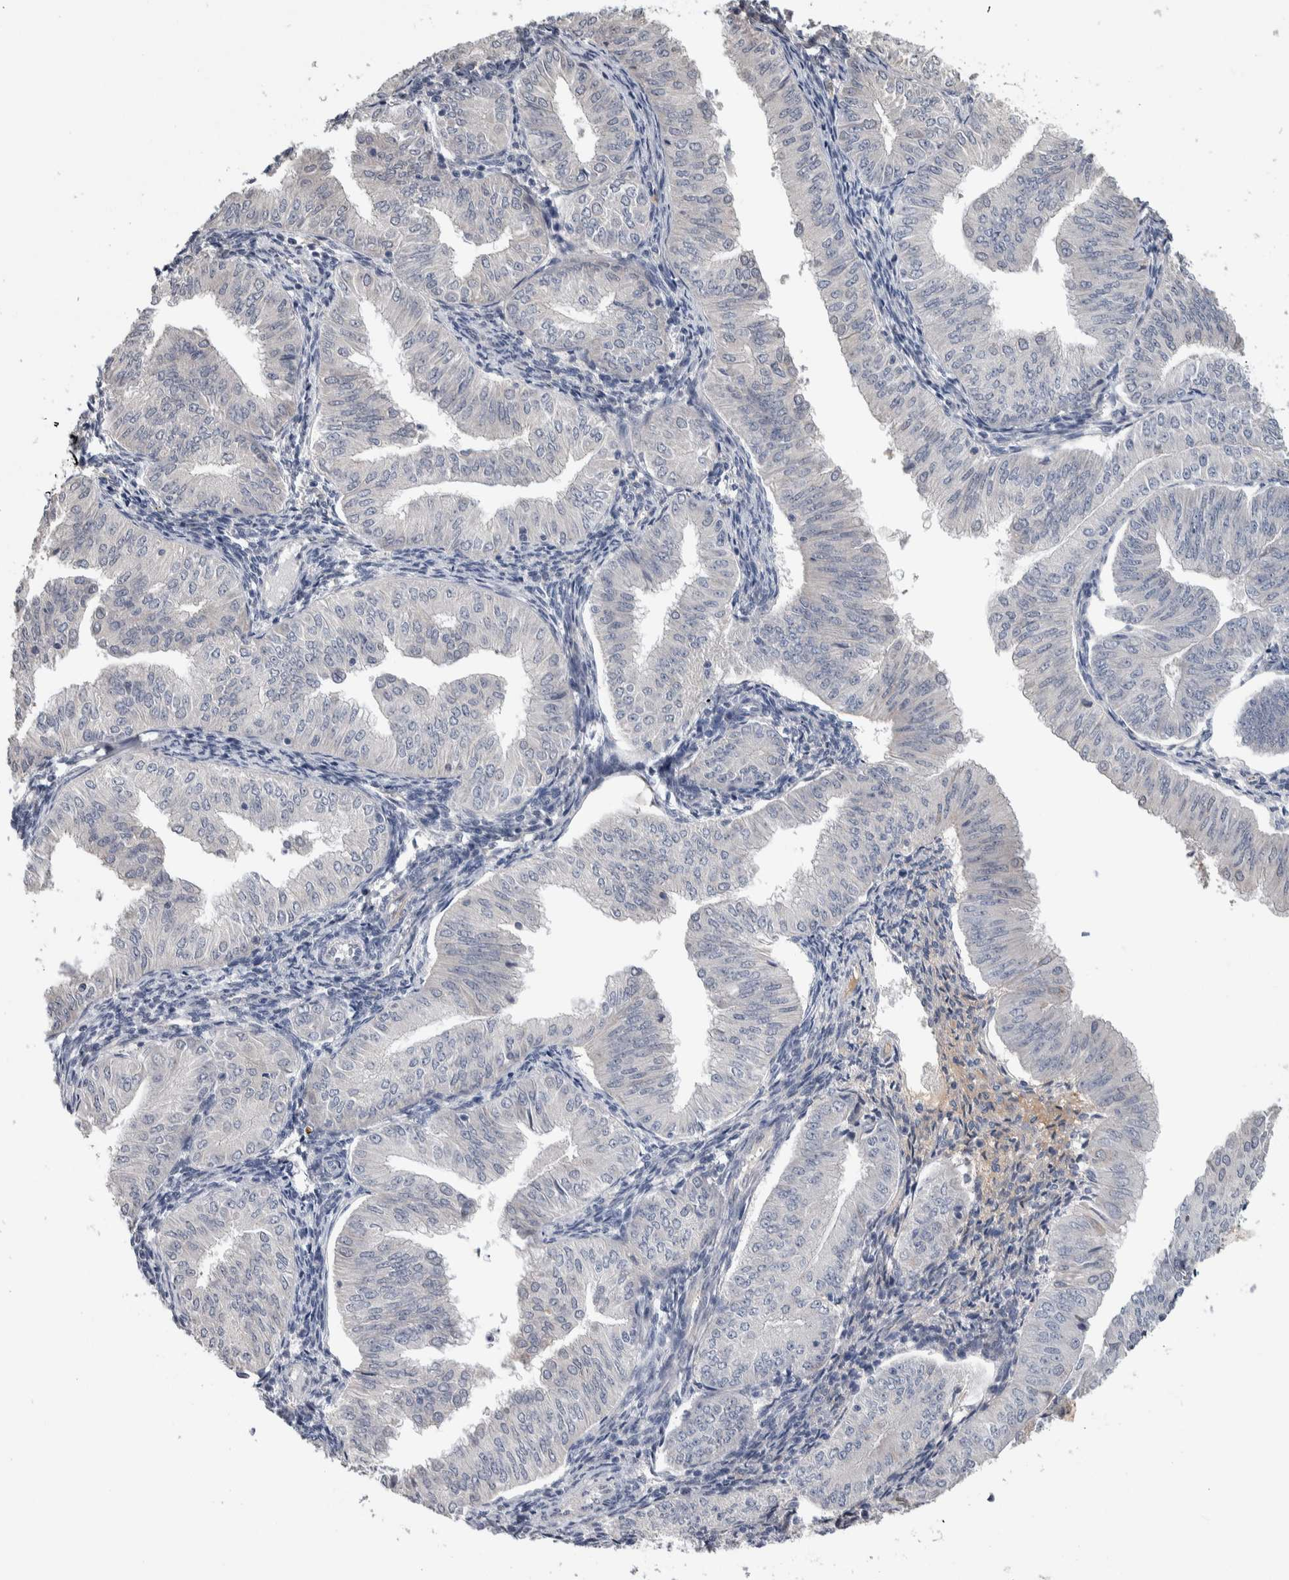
{"staining": {"intensity": "negative", "quantity": "none", "location": "none"}, "tissue": "endometrial cancer", "cell_type": "Tumor cells", "image_type": "cancer", "snomed": [{"axis": "morphology", "description": "Normal tissue, NOS"}, {"axis": "morphology", "description": "Adenocarcinoma, NOS"}, {"axis": "topography", "description": "Endometrium"}], "caption": "This is a micrograph of IHC staining of adenocarcinoma (endometrial), which shows no positivity in tumor cells. (DAB immunohistochemistry, high magnification).", "gene": "TMEM102", "patient": {"sex": "female", "age": 53}}